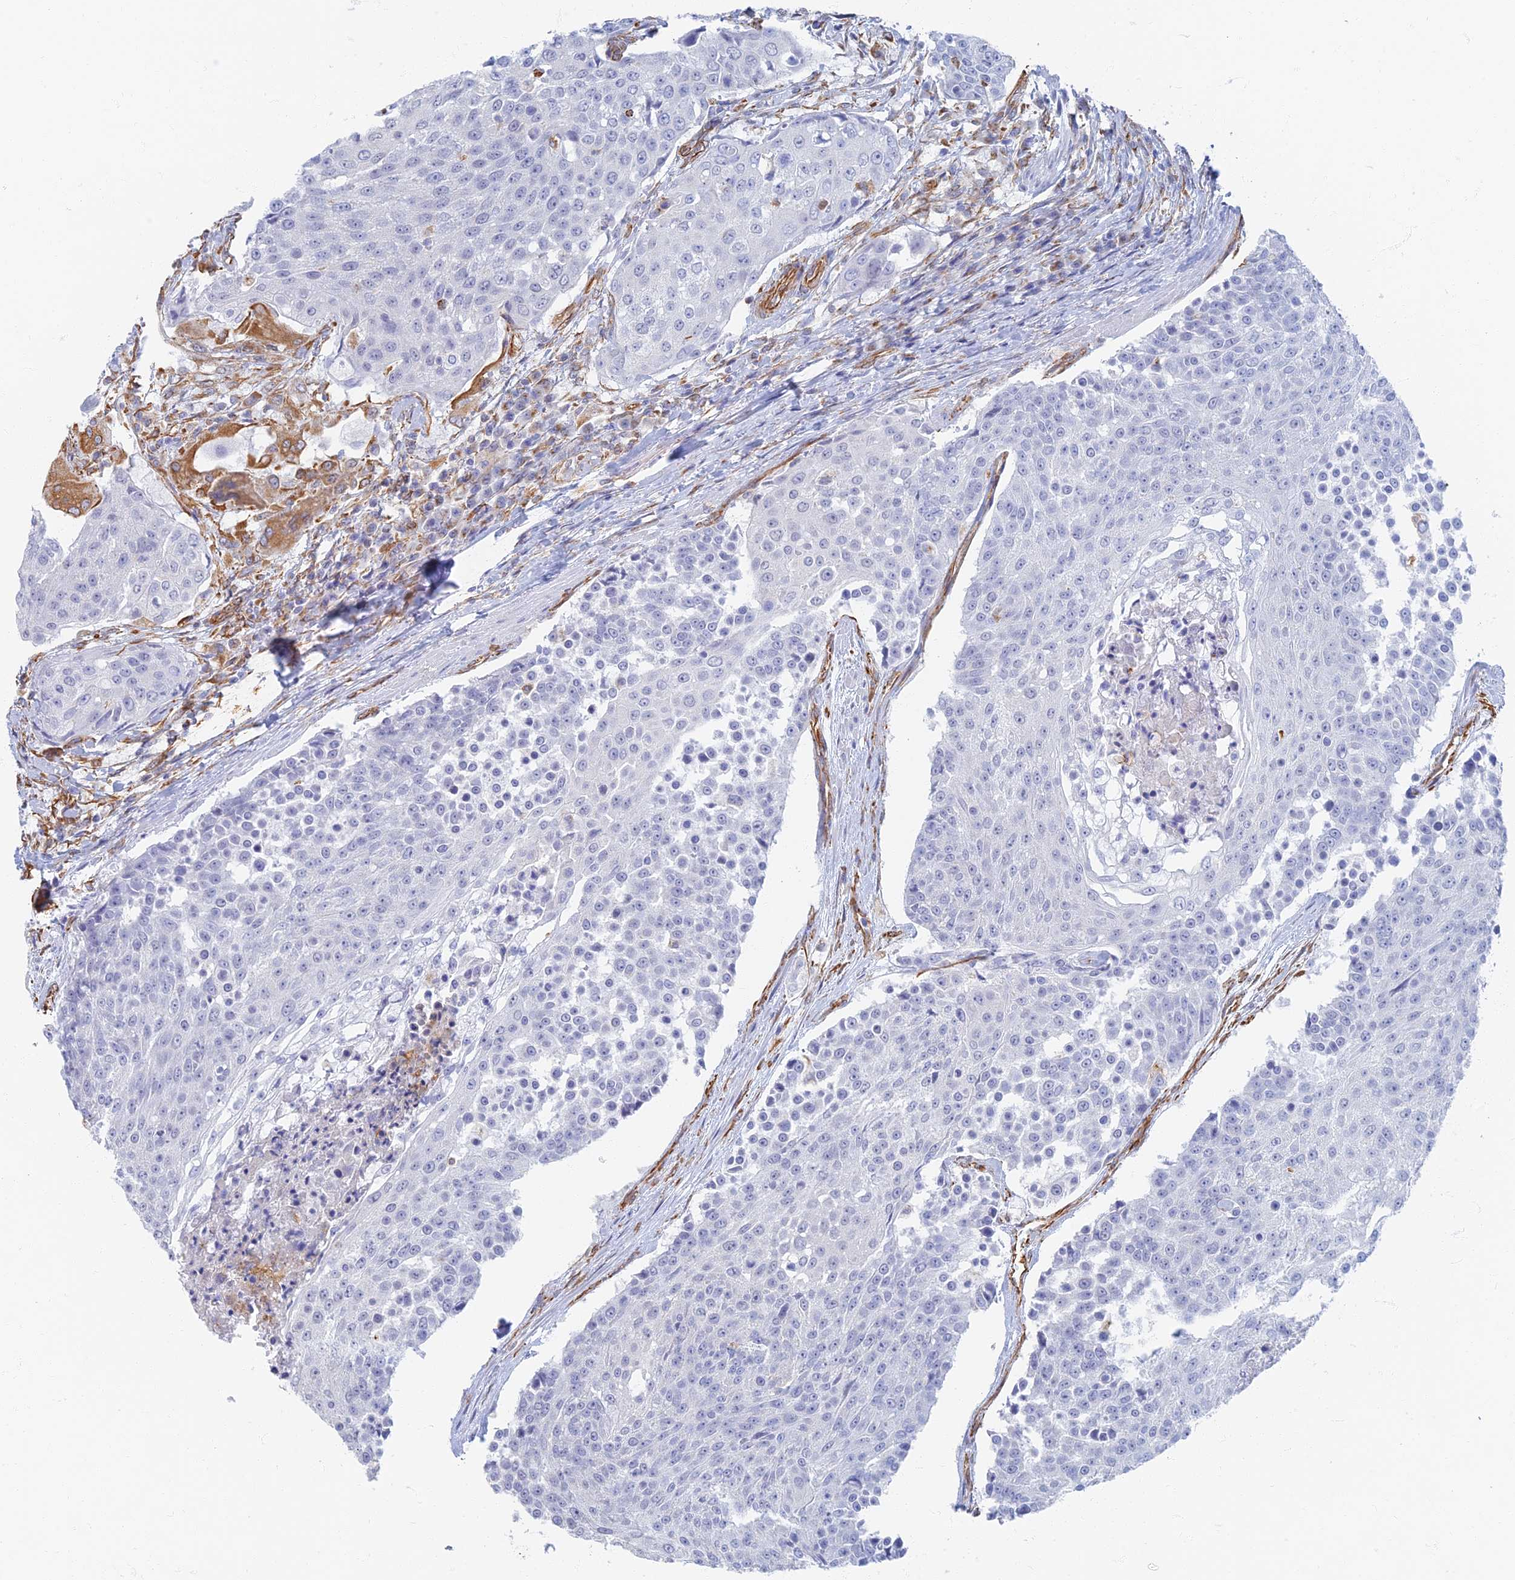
{"staining": {"intensity": "negative", "quantity": "none", "location": "none"}, "tissue": "urothelial cancer", "cell_type": "Tumor cells", "image_type": "cancer", "snomed": [{"axis": "morphology", "description": "Urothelial carcinoma, High grade"}, {"axis": "topography", "description": "Urinary bladder"}], "caption": "High-grade urothelial carcinoma stained for a protein using IHC reveals no positivity tumor cells.", "gene": "RMC1", "patient": {"sex": "female", "age": 63}}